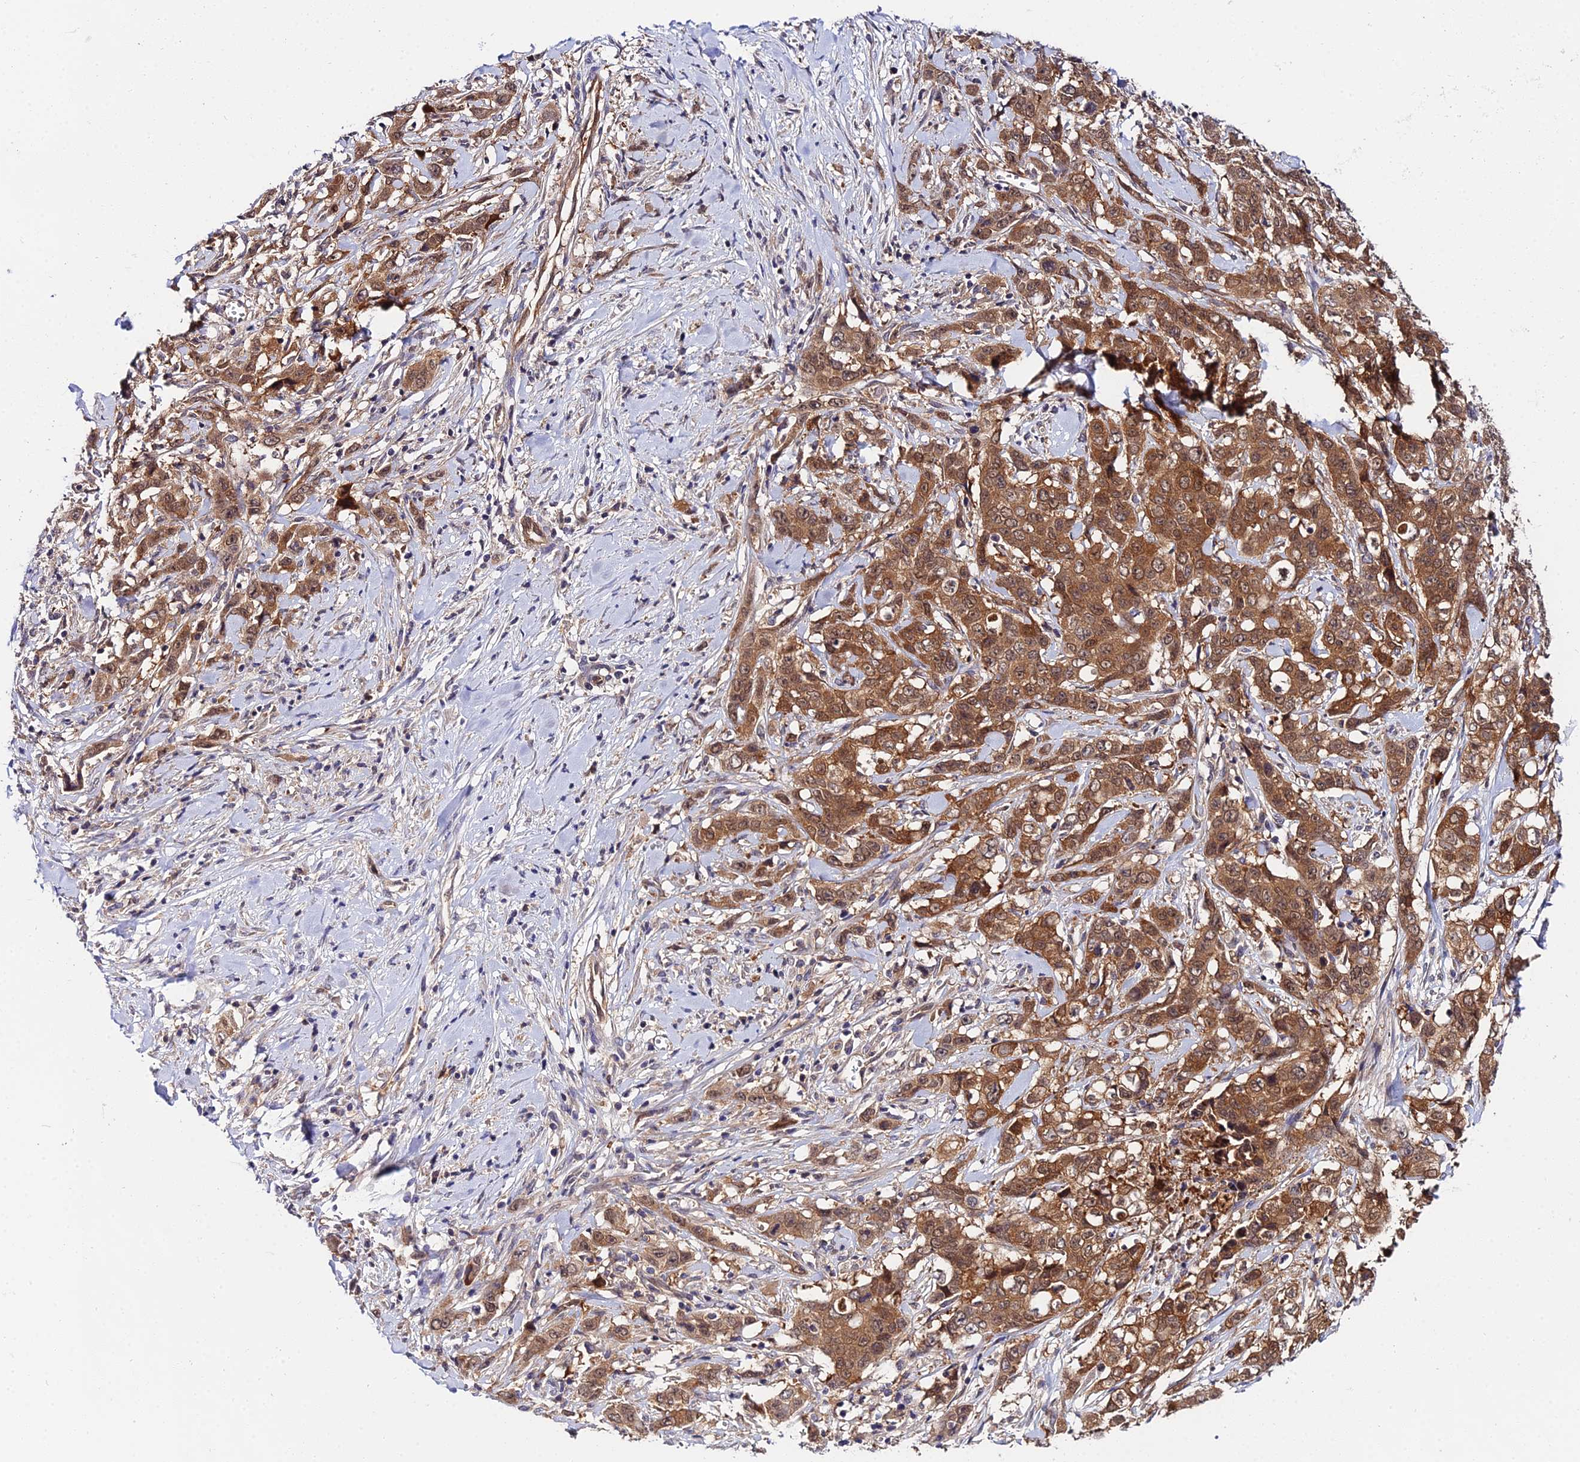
{"staining": {"intensity": "moderate", "quantity": ">75%", "location": "cytoplasmic/membranous"}, "tissue": "stomach cancer", "cell_type": "Tumor cells", "image_type": "cancer", "snomed": [{"axis": "morphology", "description": "Adenocarcinoma, NOS"}, {"axis": "topography", "description": "Stomach, upper"}], "caption": "Moderate cytoplasmic/membranous staining for a protein is appreciated in about >75% of tumor cells of stomach cancer using IHC.", "gene": "PPP2R2C", "patient": {"sex": "male", "age": 62}}